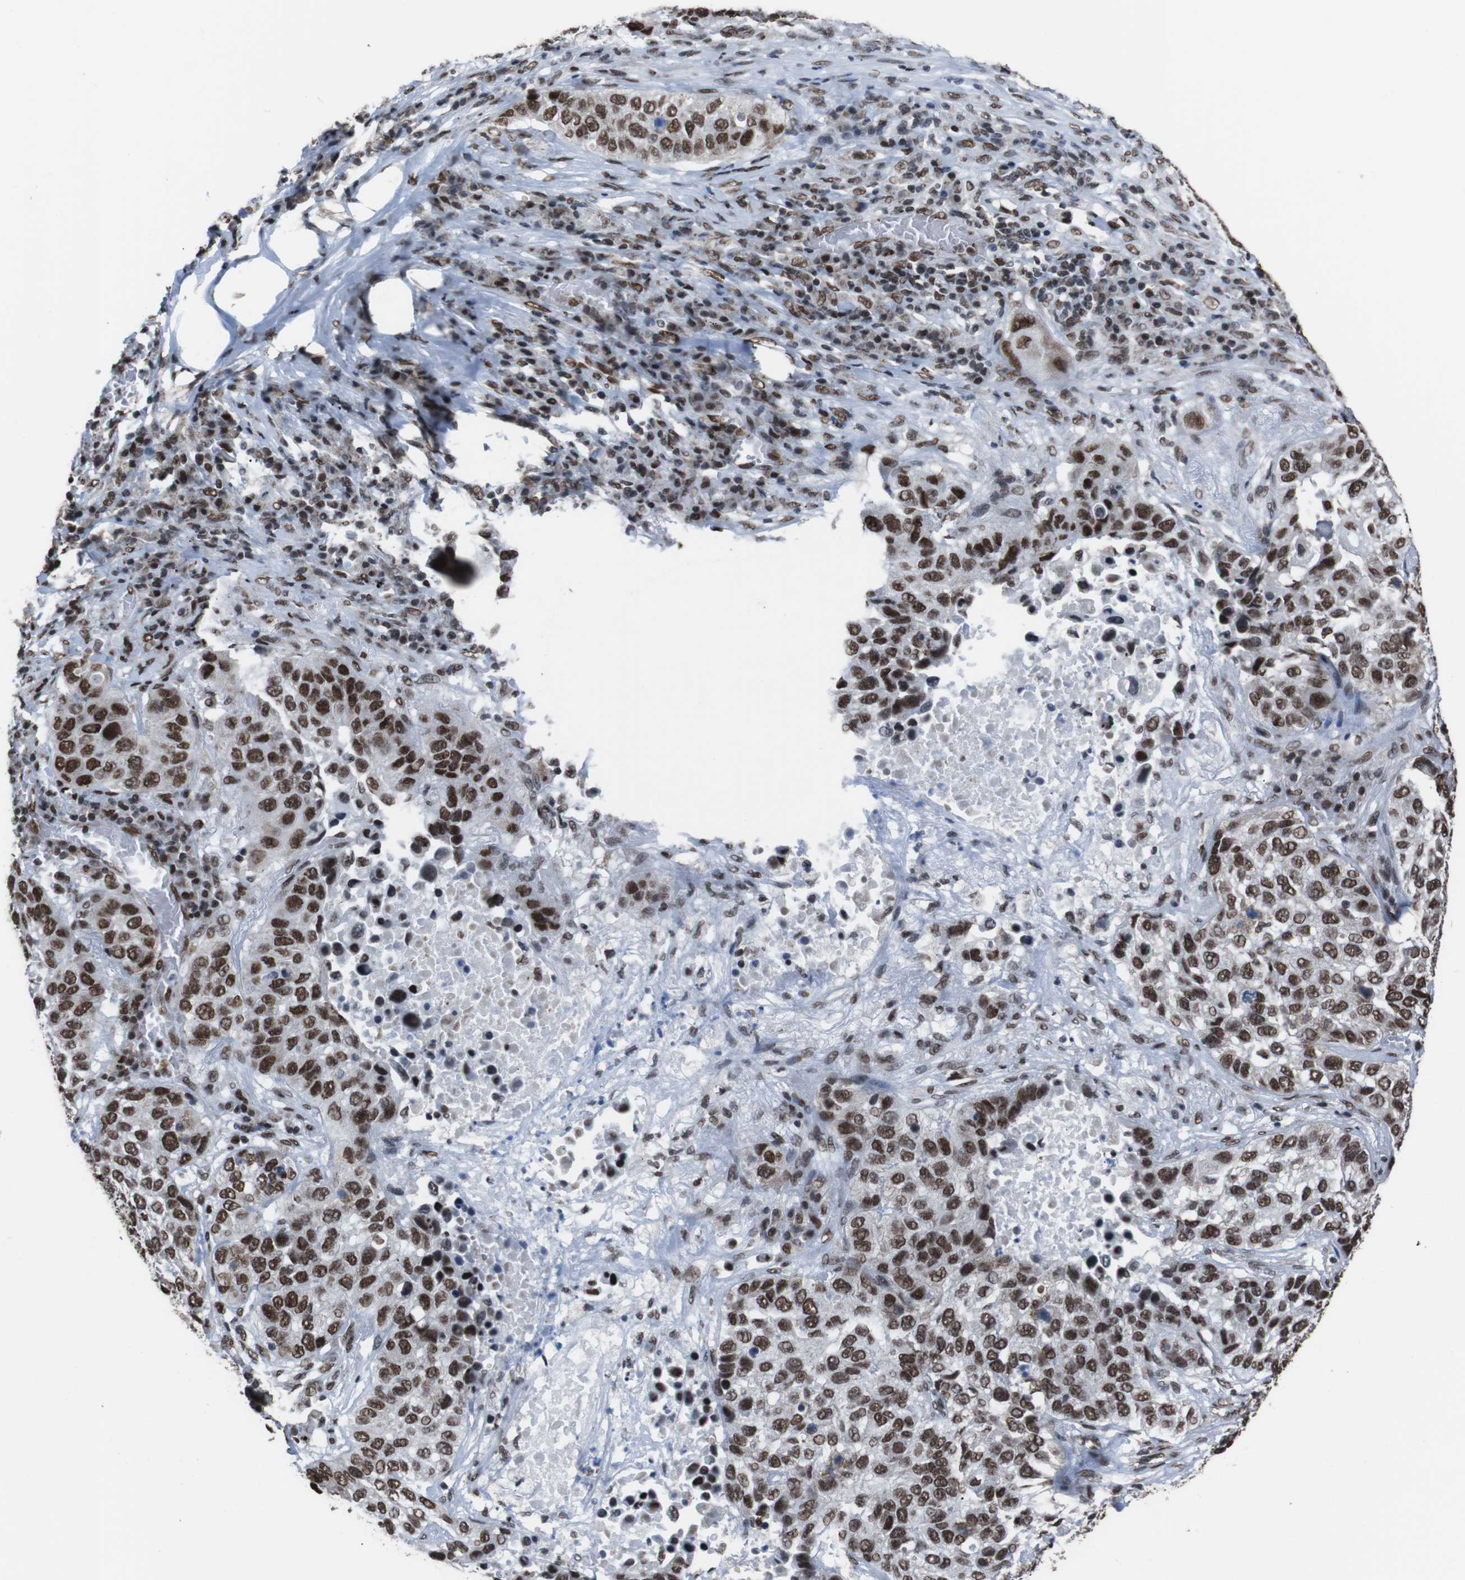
{"staining": {"intensity": "strong", "quantity": ">75%", "location": "nuclear"}, "tissue": "lung cancer", "cell_type": "Tumor cells", "image_type": "cancer", "snomed": [{"axis": "morphology", "description": "Squamous cell carcinoma, NOS"}, {"axis": "topography", "description": "Lung"}], "caption": "This is an image of IHC staining of lung cancer (squamous cell carcinoma), which shows strong expression in the nuclear of tumor cells.", "gene": "ROMO1", "patient": {"sex": "male", "age": 57}}